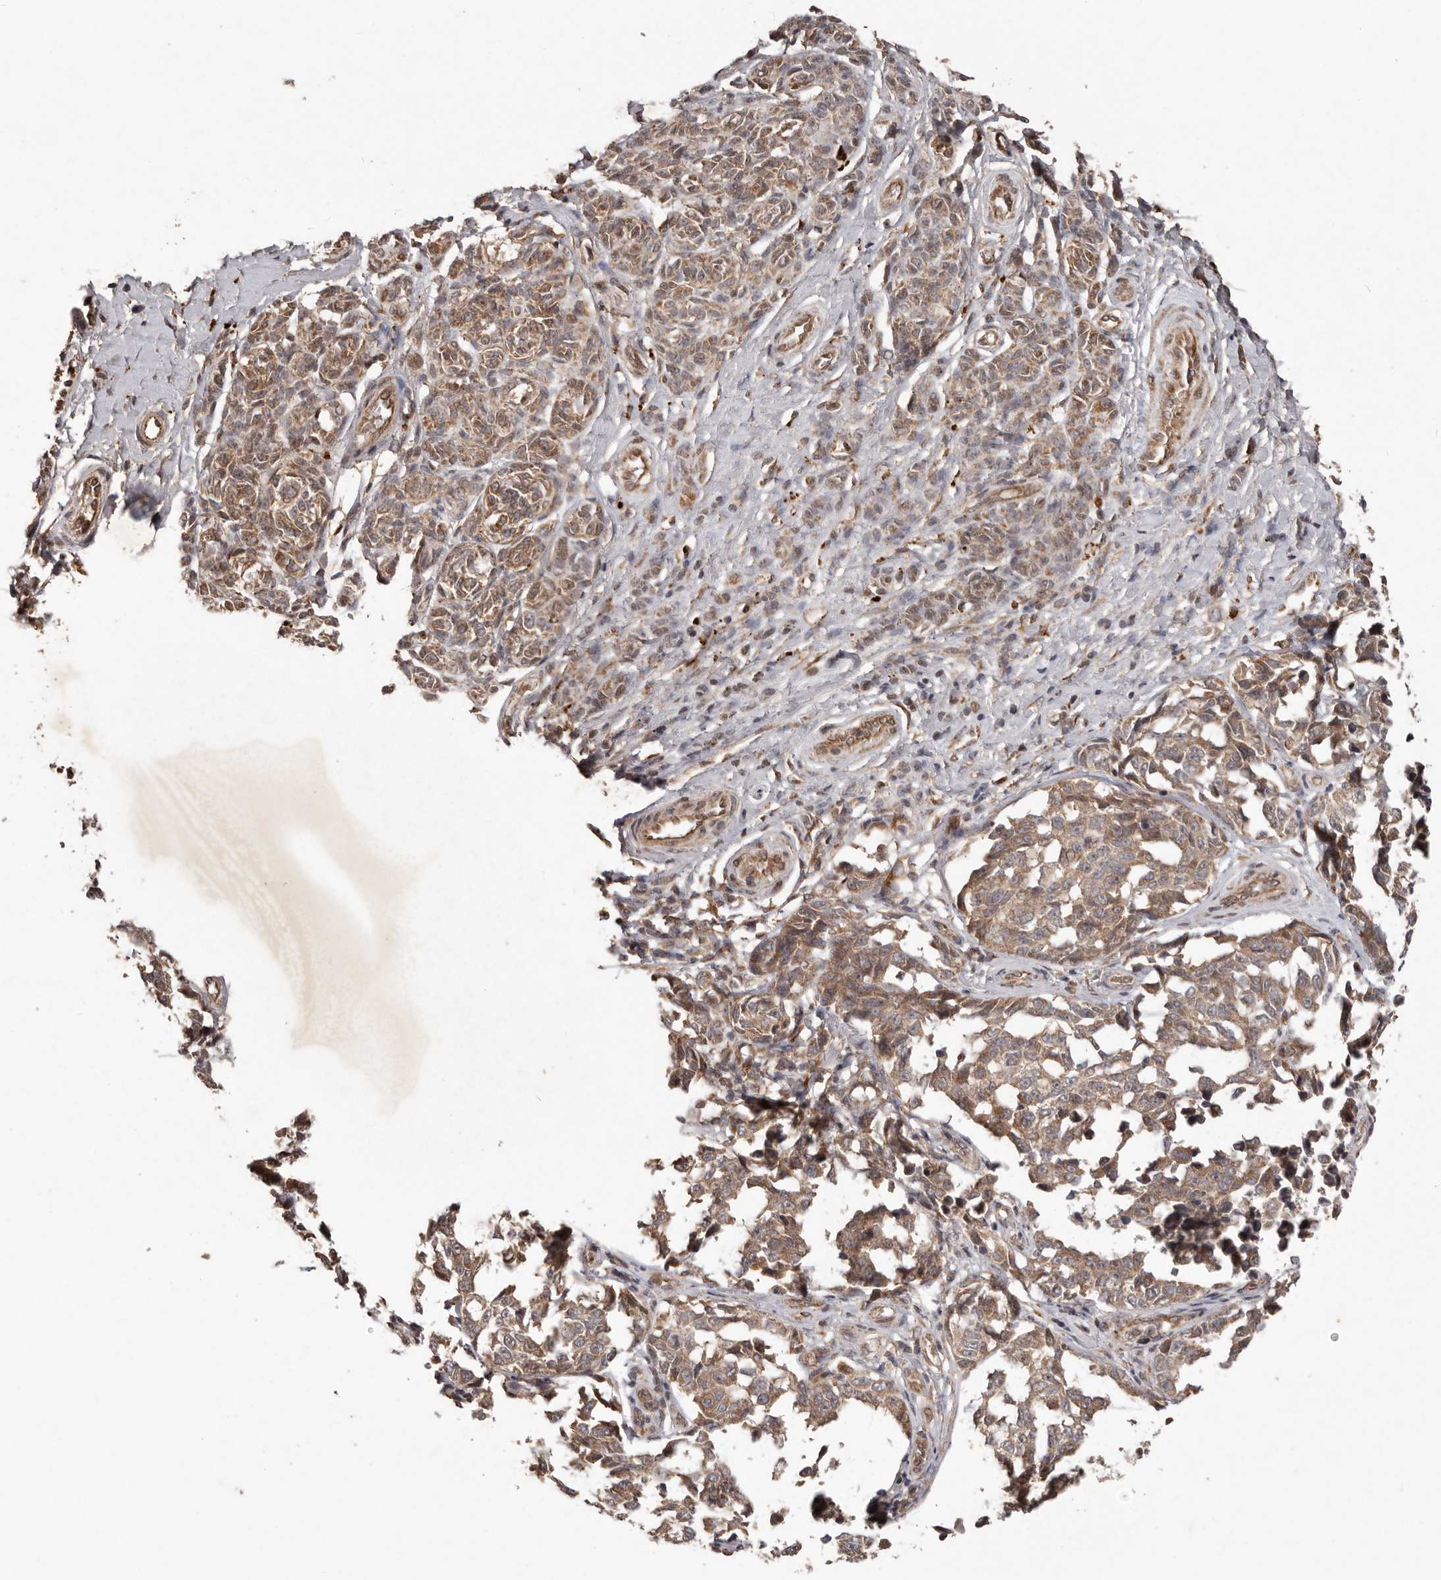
{"staining": {"intensity": "moderate", "quantity": ">75%", "location": "cytoplasmic/membranous"}, "tissue": "melanoma", "cell_type": "Tumor cells", "image_type": "cancer", "snomed": [{"axis": "morphology", "description": "Malignant melanoma, NOS"}, {"axis": "topography", "description": "Skin"}], "caption": "Immunohistochemistry of malignant melanoma shows medium levels of moderate cytoplasmic/membranous staining in about >75% of tumor cells. Using DAB (3,3'-diaminobenzidine) (brown) and hematoxylin (blue) stains, captured at high magnification using brightfield microscopy.", "gene": "PLOD2", "patient": {"sex": "female", "age": 64}}